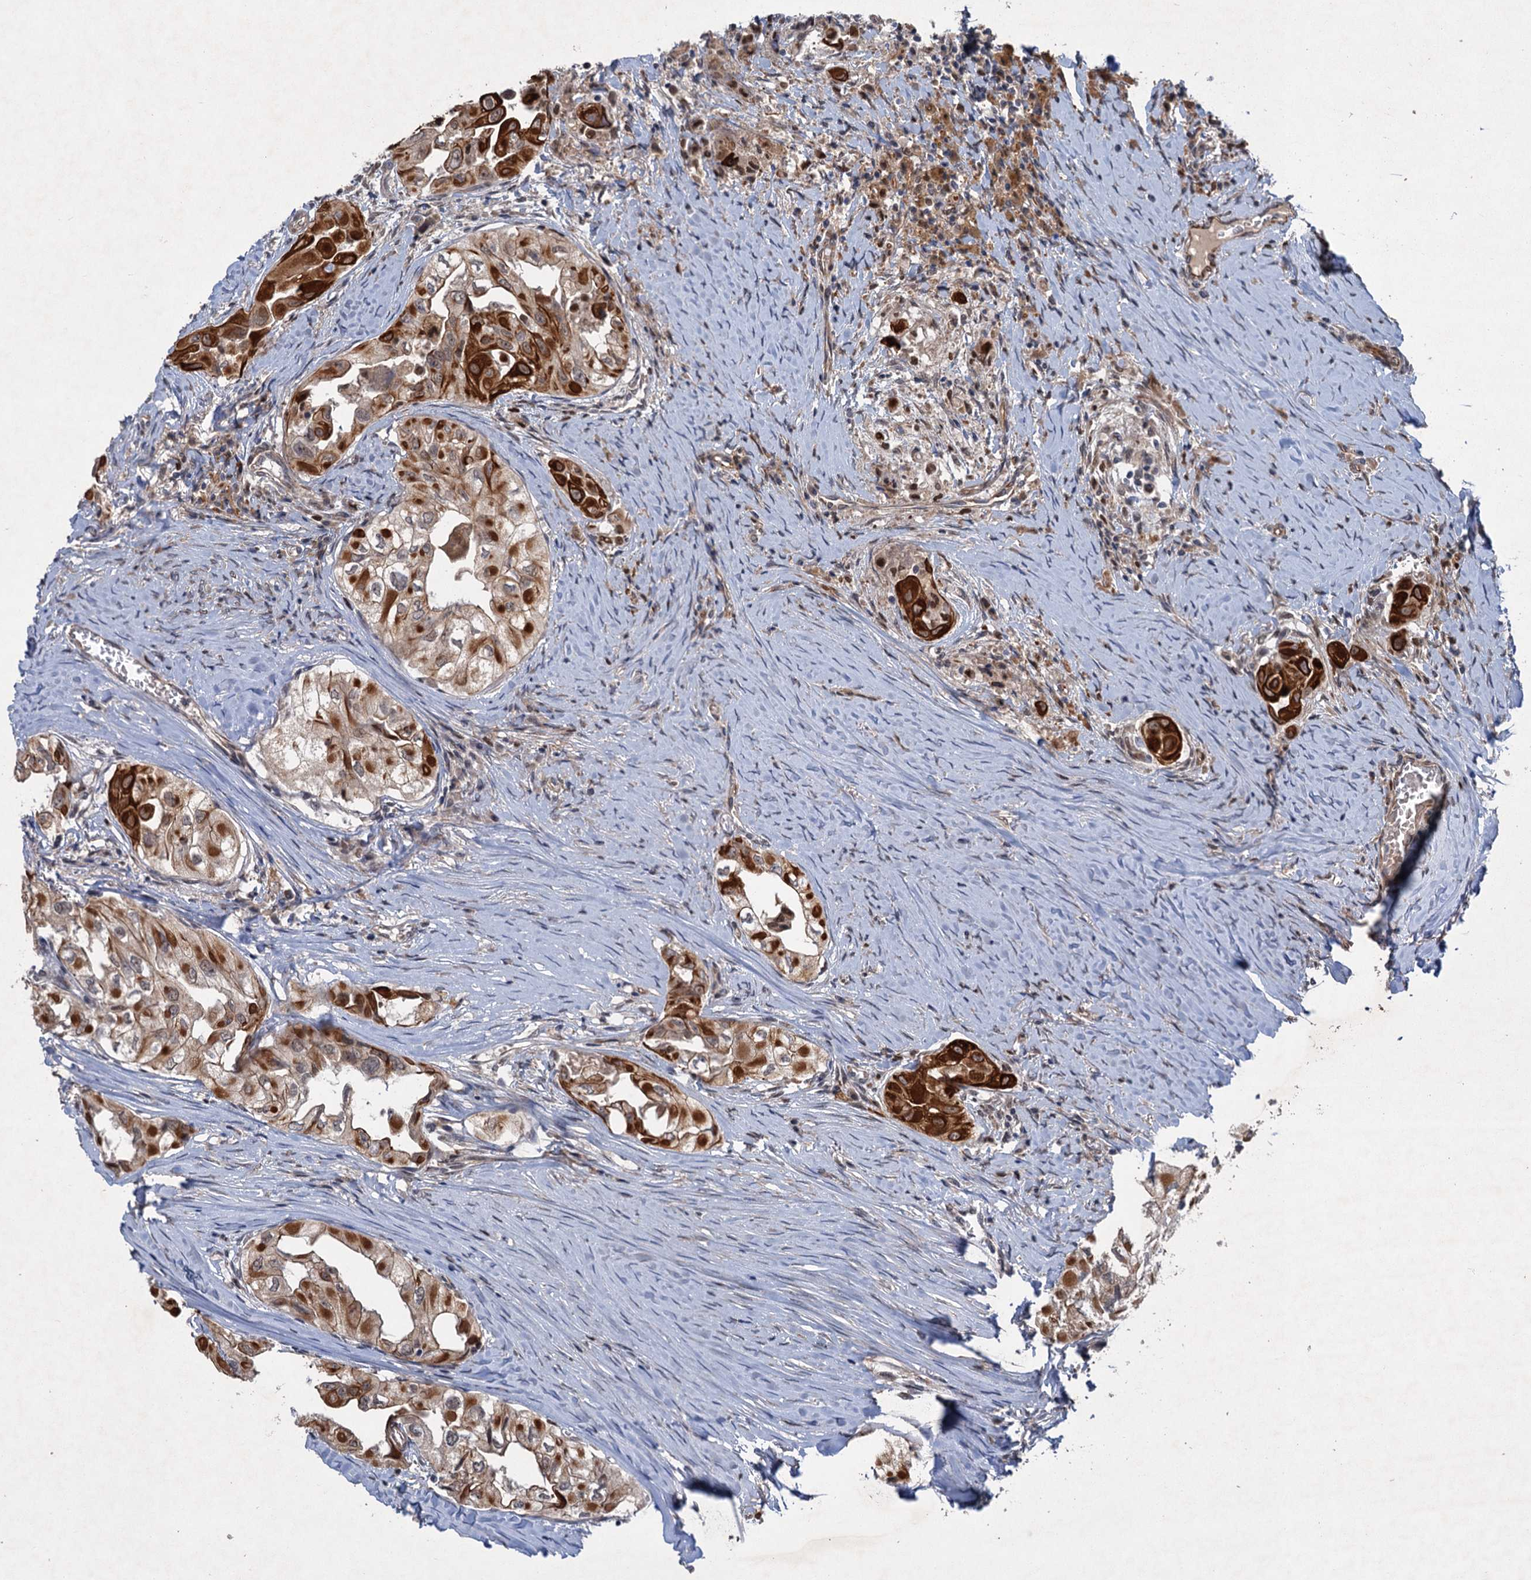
{"staining": {"intensity": "strong", "quantity": "<25%", "location": "cytoplasmic/membranous"}, "tissue": "thyroid cancer", "cell_type": "Tumor cells", "image_type": "cancer", "snomed": [{"axis": "morphology", "description": "Papillary adenocarcinoma, NOS"}, {"axis": "topography", "description": "Thyroid gland"}], "caption": "Thyroid papillary adenocarcinoma stained with a brown dye displays strong cytoplasmic/membranous positive staining in approximately <25% of tumor cells.", "gene": "TTC31", "patient": {"sex": "female", "age": 59}}